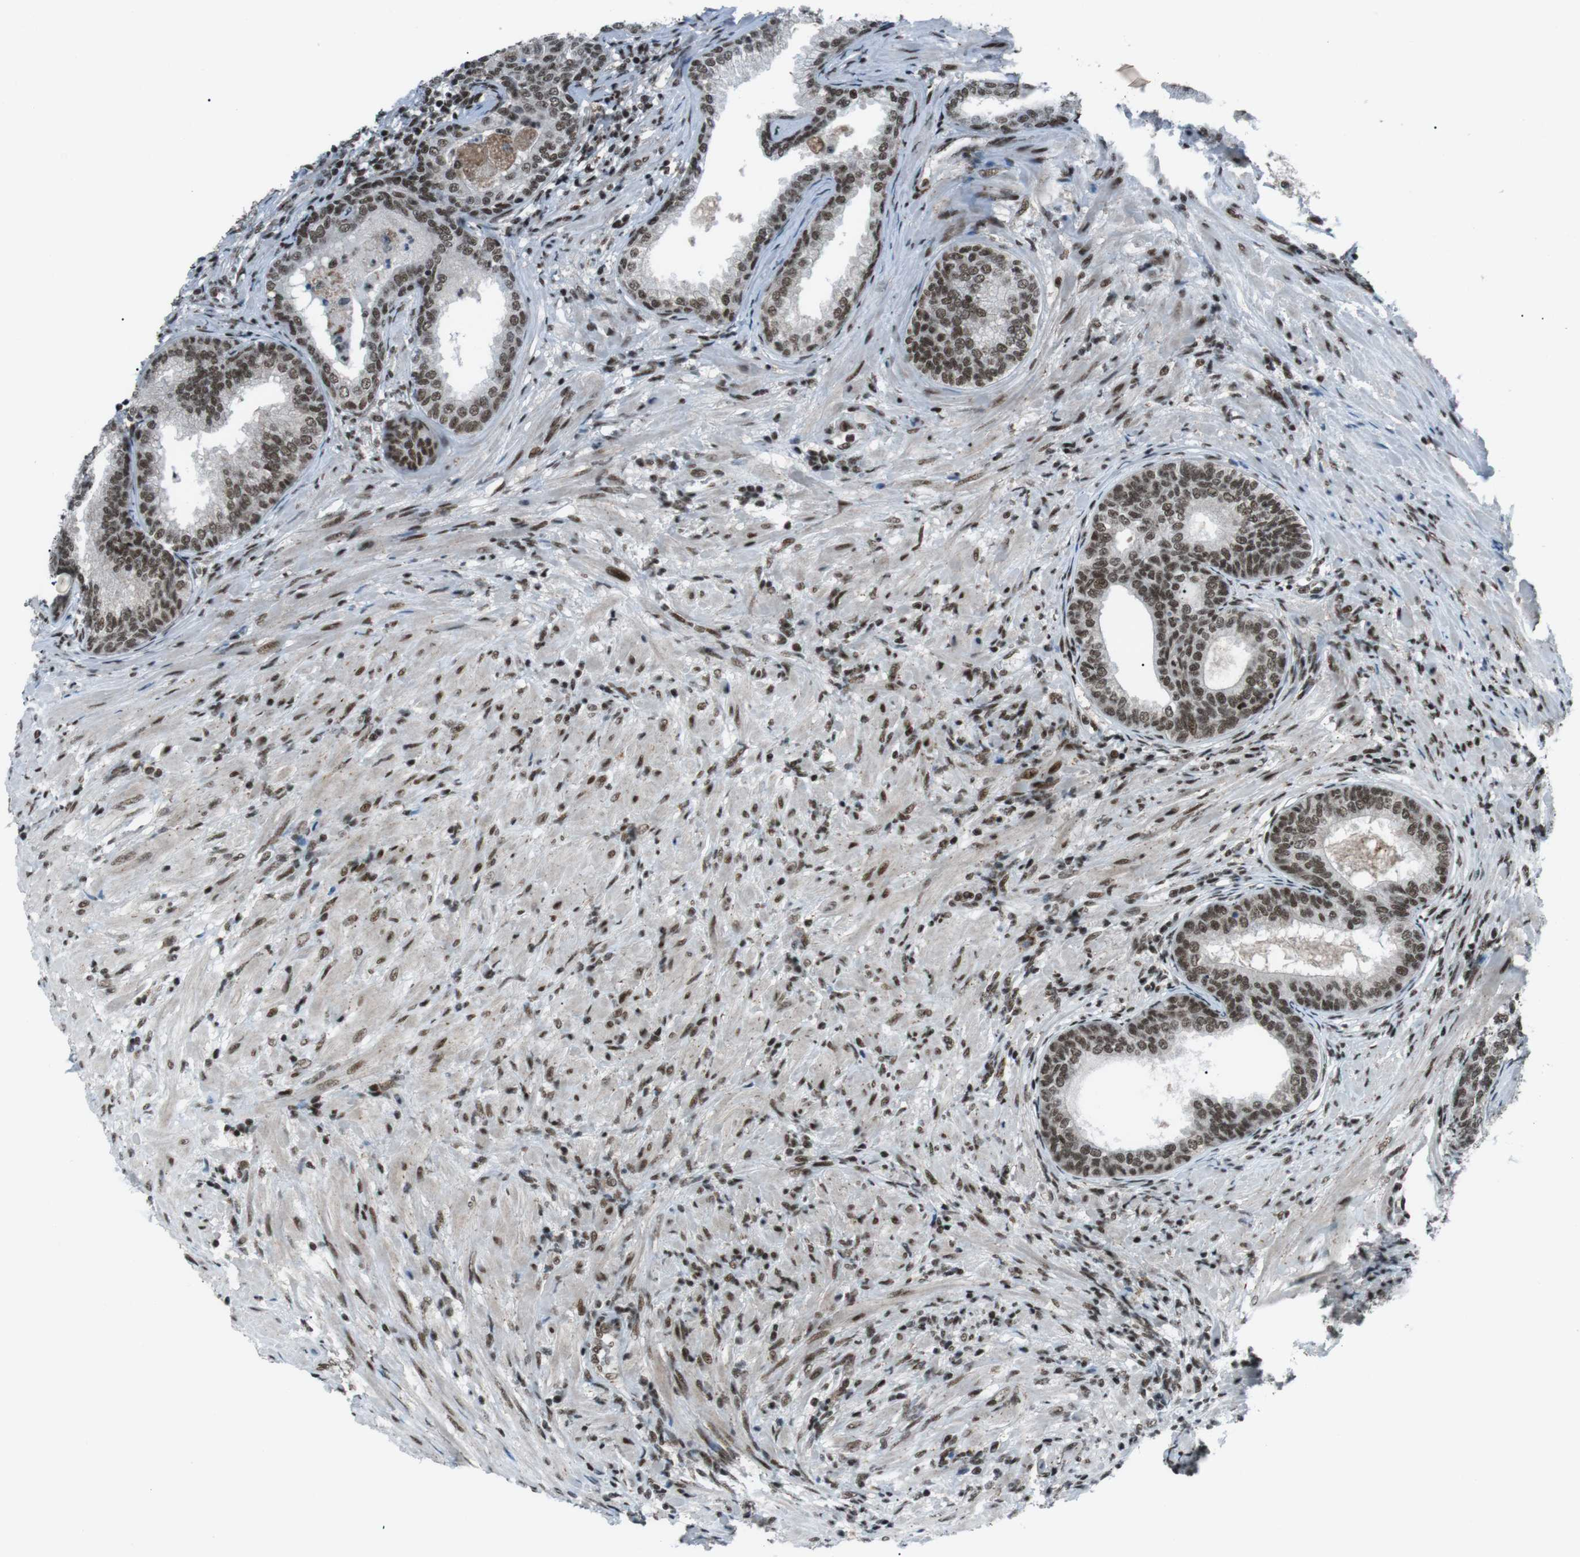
{"staining": {"intensity": "strong", "quantity": ">75%", "location": "nuclear"}, "tissue": "prostate", "cell_type": "Glandular cells", "image_type": "normal", "snomed": [{"axis": "morphology", "description": "Normal tissue, NOS"}, {"axis": "topography", "description": "Prostate"}], "caption": "An IHC histopathology image of benign tissue is shown. Protein staining in brown labels strong nuclear positivity in prostate within glandular cells. Immunohistochemistry stains the protein in brown and the nuclei are stained blue.", "gene": "TAF1", "patient": {"sex": "male", "age": 76}}